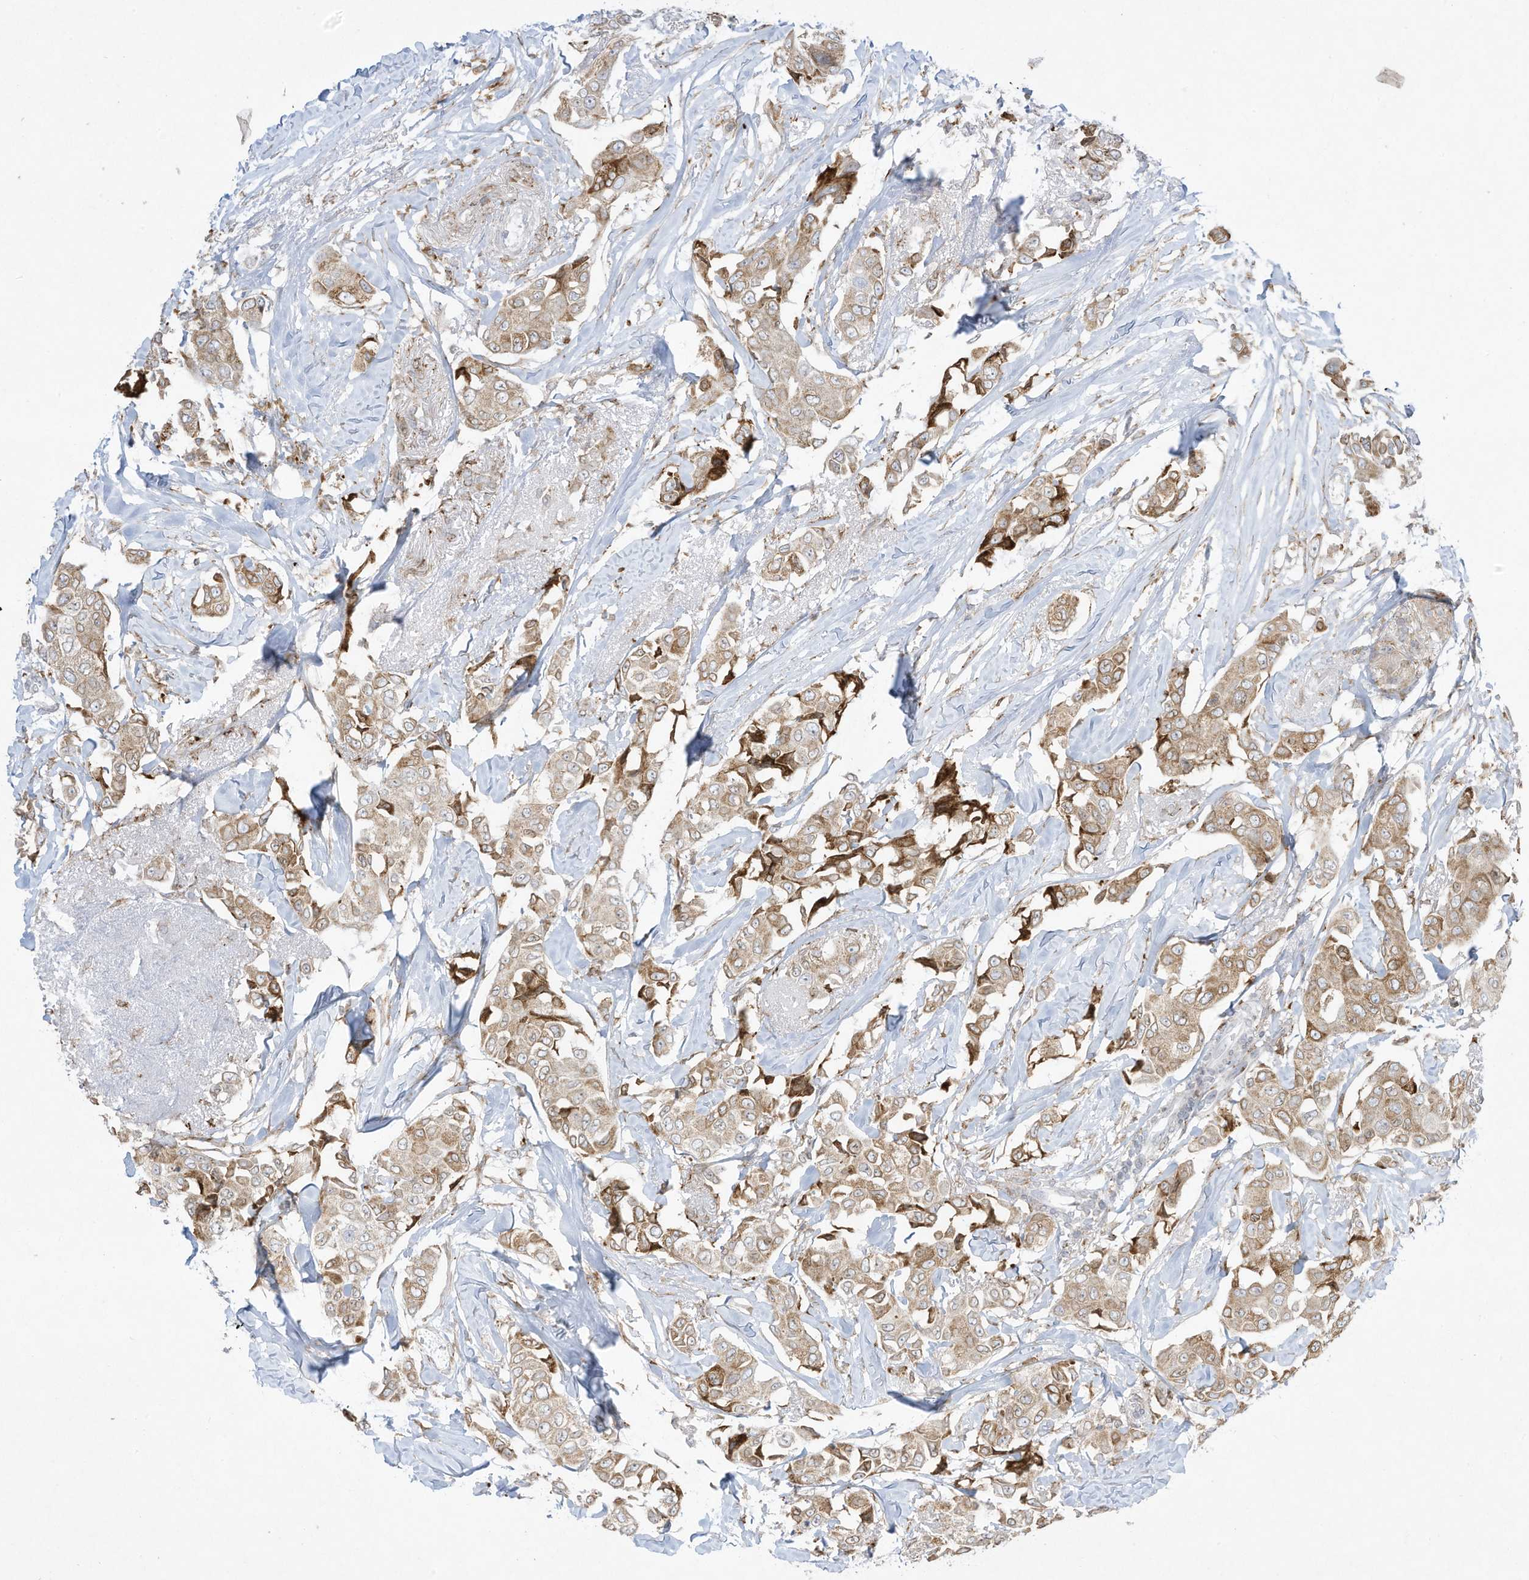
{"staining": {"intensity": "weak", "quantity": ">75%", "location": "cytoplasmic/membranous"}, "tissue": "breast cancer", "cell_type": "Tumor cells", "image_type": "cancer", "snomed": [{"axis": "morphology", "description": "Duct carcinoma"}, {"axis": "topography", "description": "Breast"}], "caption": "A photomicrograph showing weak cytoplasmic/membranous staining in approximately >75% of tumor cells in breast infiltrating ductal carcinoma, as visualized by brown immunohistochemical staining.", "gene": "PTK6", "patient": {"sex": "female", "age": 80}}